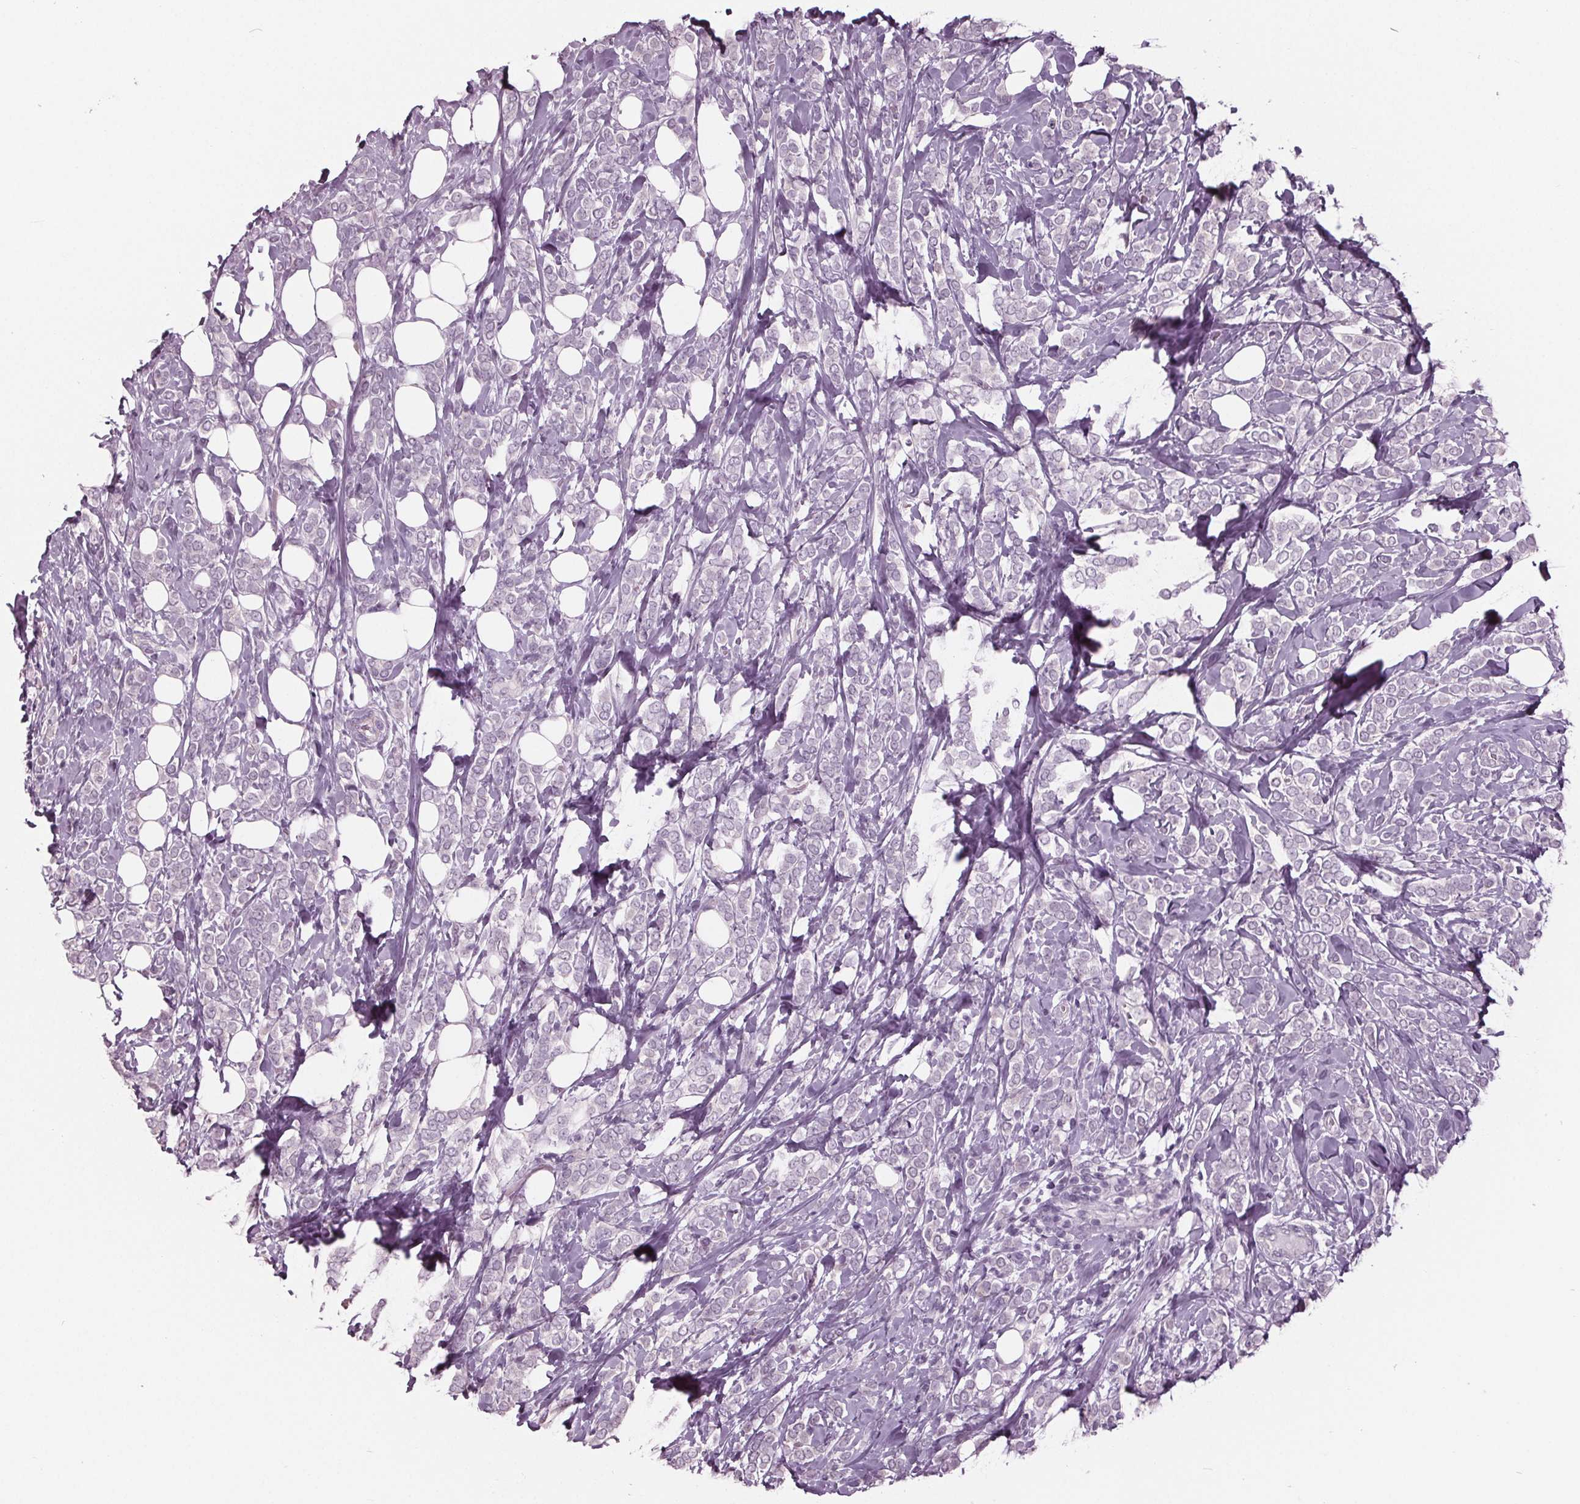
{"staining": {"intensity": "negative", "quantity": "none", "location": "none"}, "tissue": "breast cancer", "cell_type": "Tumor cells", "image_type": "cancer", "snomed": [{"axis": "morphology", "description": "Lobular carcinoma"}, {"axis": "topography", "description": "Breast"}], "caption": "An IHC histopathology image of breast cancer is shown. There is no staining in tumor cells of breast cancer.", "gene": "TNNC2", "patient": {"sex": "female", "age": 49}}